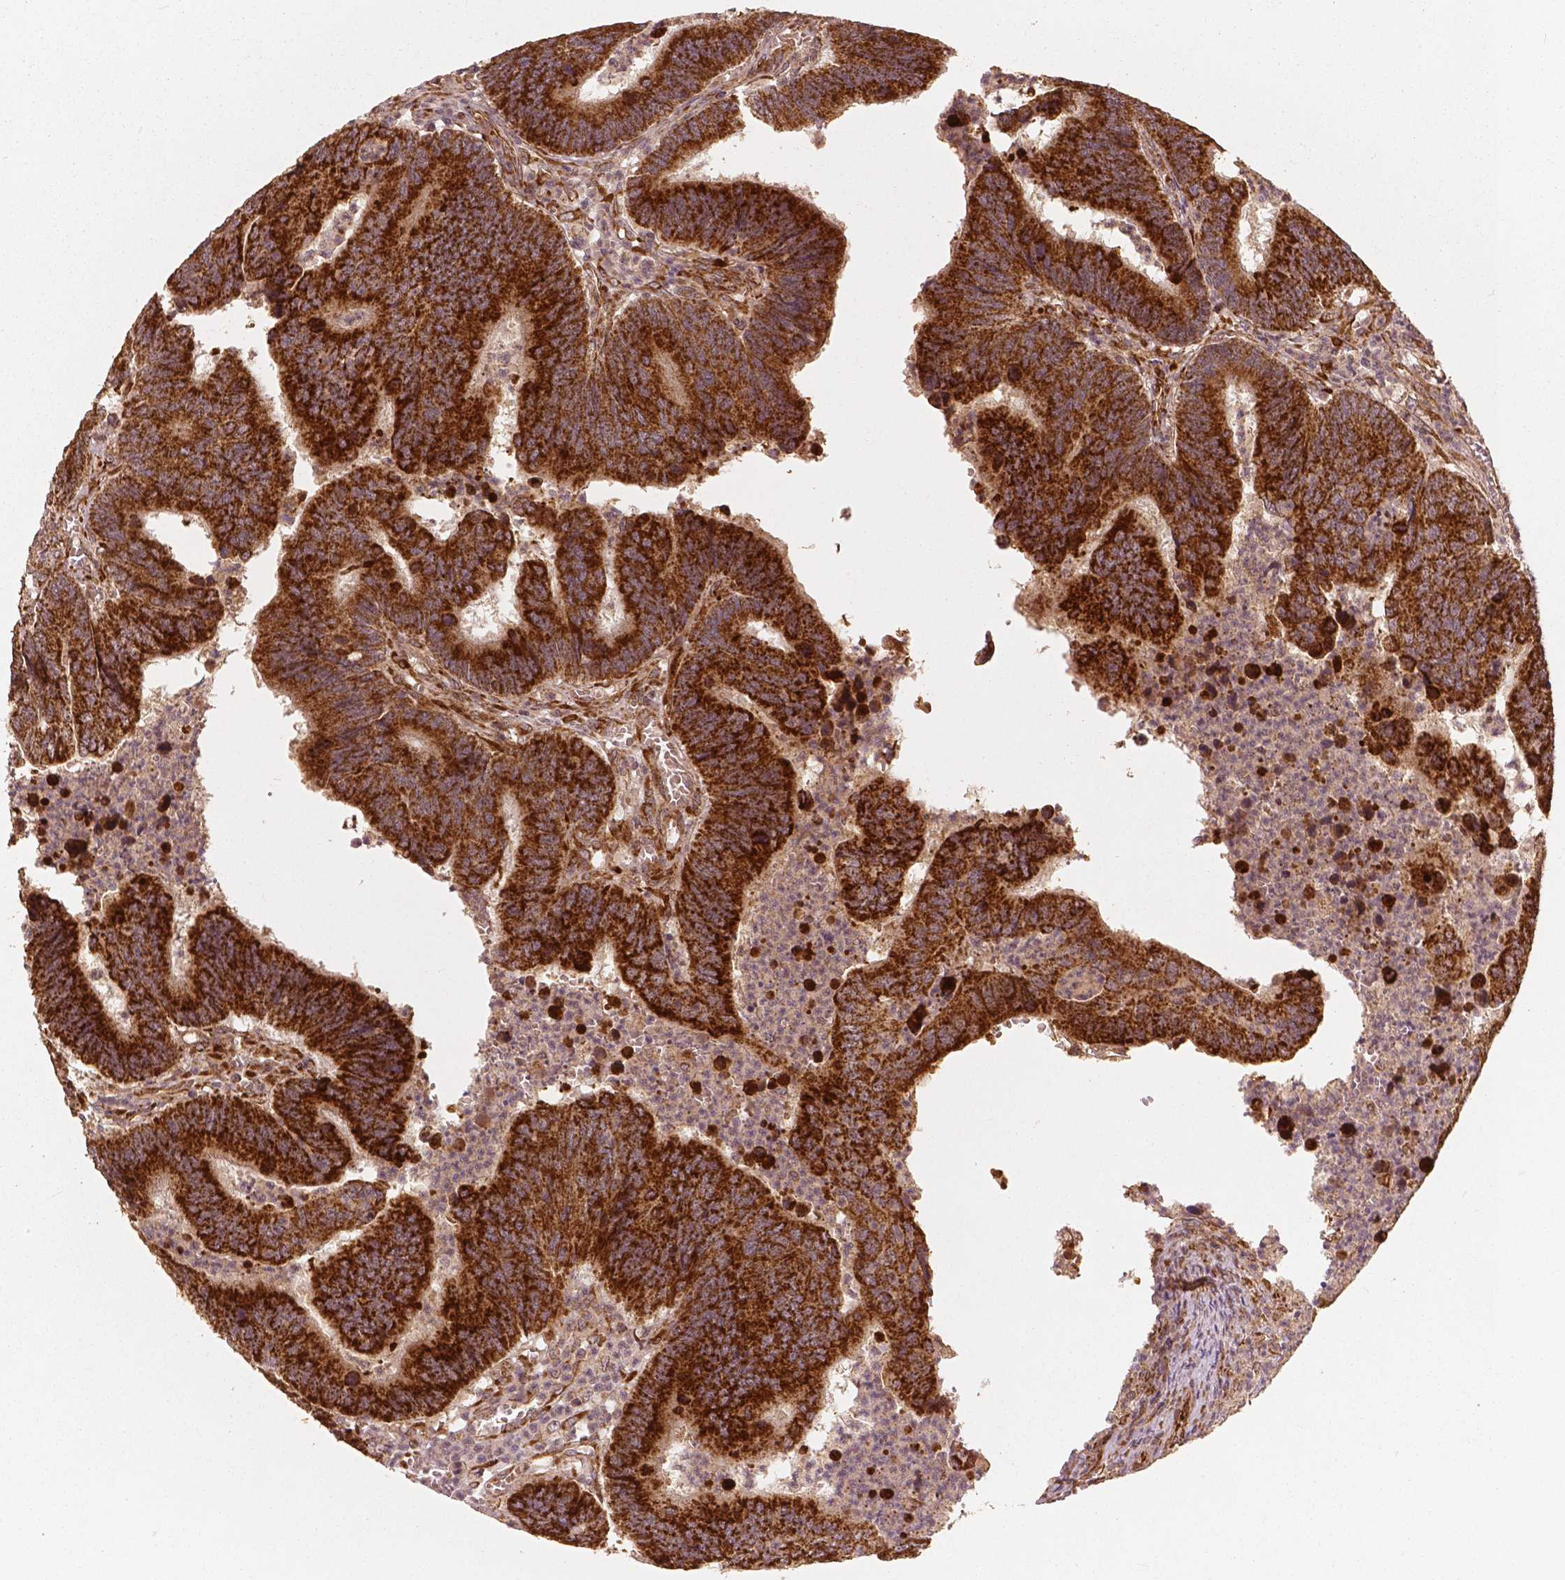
{"staining": {"intensity": "strong", "quantity": ">75%", "location": "cytoplasmic/membranous"}, "tissue": "colorectal cancer", "cell_type": "Tumor cells", "image_type": "cancer", "snomed": [{"axis": "morphology", "description": "Adenocarcinoma, NOS"}, {"axis": "topography", "description": "Colon"}], "caption": "A high-resolution micrograph shows immunohistochemistry (IHC) staining of adenocarcinoma (colorectal), which displays strong cytoplasmic/membranous positivity in approximately >75% of tumor cells.", "gene": "PGAM5", "patient": {"sex": "female", "age": 67}}